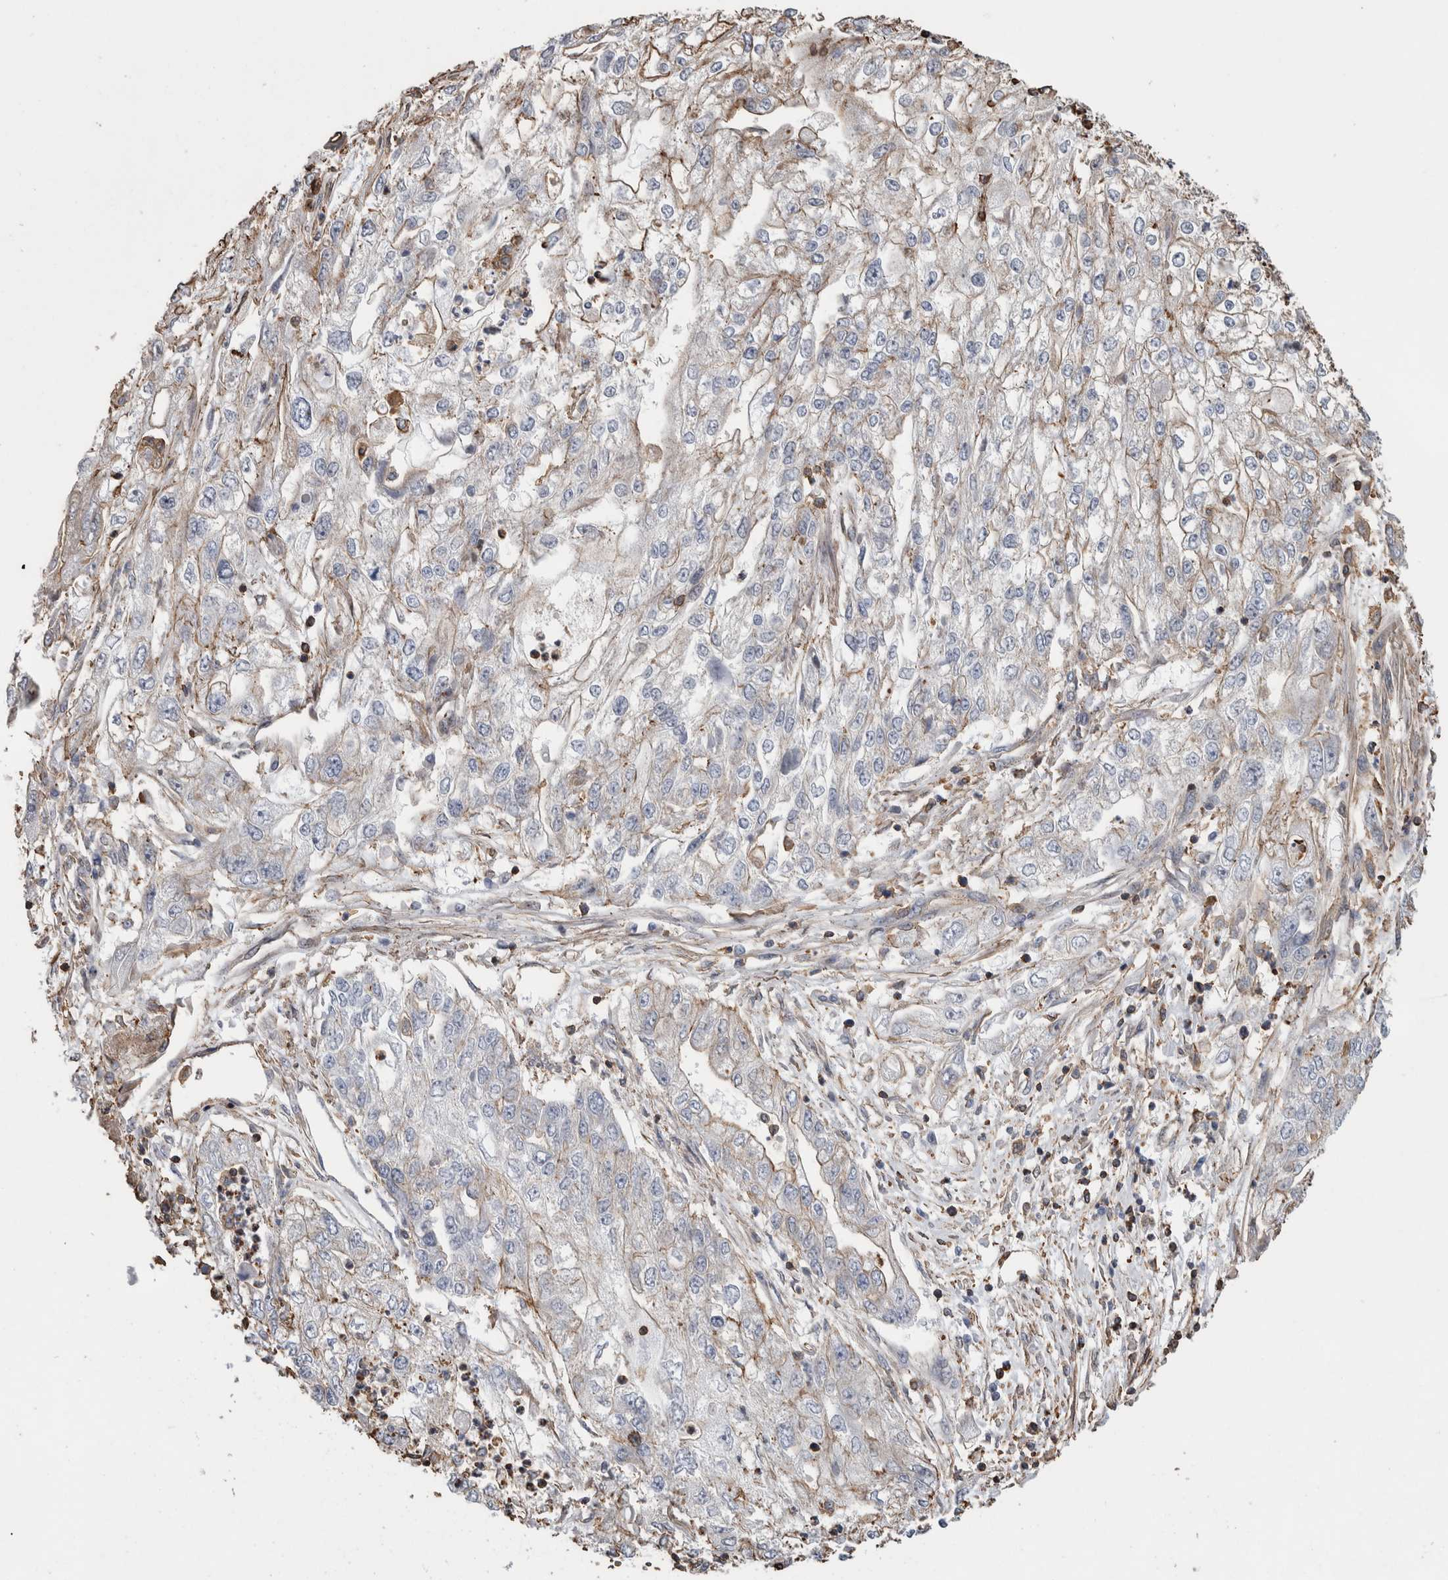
{"staining": {"intensity": "weak", "quantity": "<25%", "location": "cytoplasmic/membranous"}, "tissue": "endometrial cancer", "cell_type": "Tumor cells", "image_type": "cancer", "snomed": [{"axis": "morphology", "description": "Adenocarcinoma, NOS"}, {"axis": "topography", "description": "Endometrium"}], "caption": "A high-resolution micrograph shows immunohistochemistry staining of adenocarcinoma (endometrial), which demonstrates no significant positivity in tumor cells.", "gene": "ENPP2", "patient": {"sex": "female", "age": 49}}